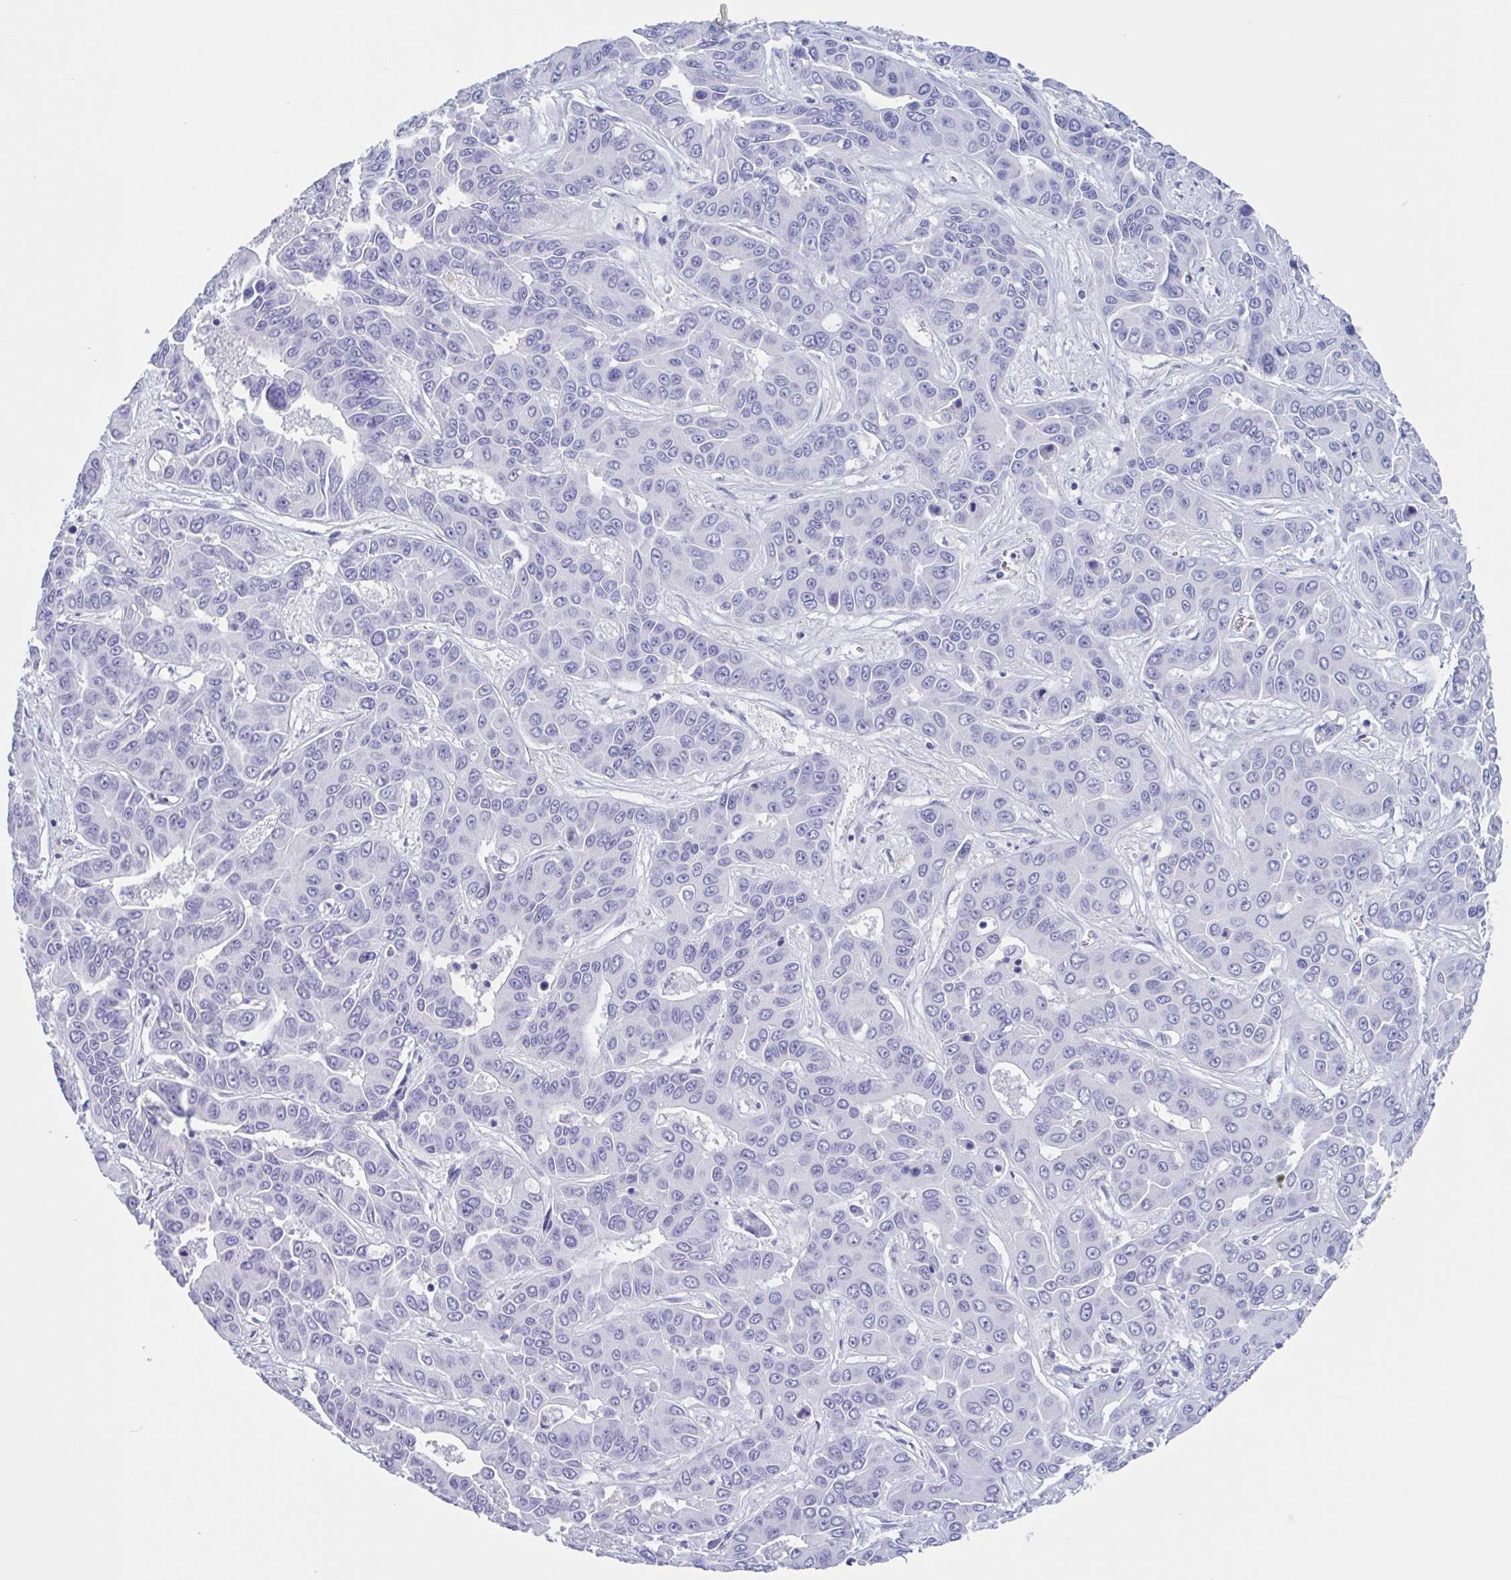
{"staining": {"intensity": "negative", "quantity": "none", "location": "none"}, "tissue": "liver cancer", "cell_type": "Tumor cells", "image_type": "cancer", "snomed": [{"axis": "morphology", "description": "Cholangiocarcinoma"}, {"axis": "topography", "description": "Liver"}], "caption": "Immunohistochemical staining of human liver cancer reveals no significant positivity in tumor cells.", "gene": "USP35", "patient": {"sex": "female", "age": 52}}